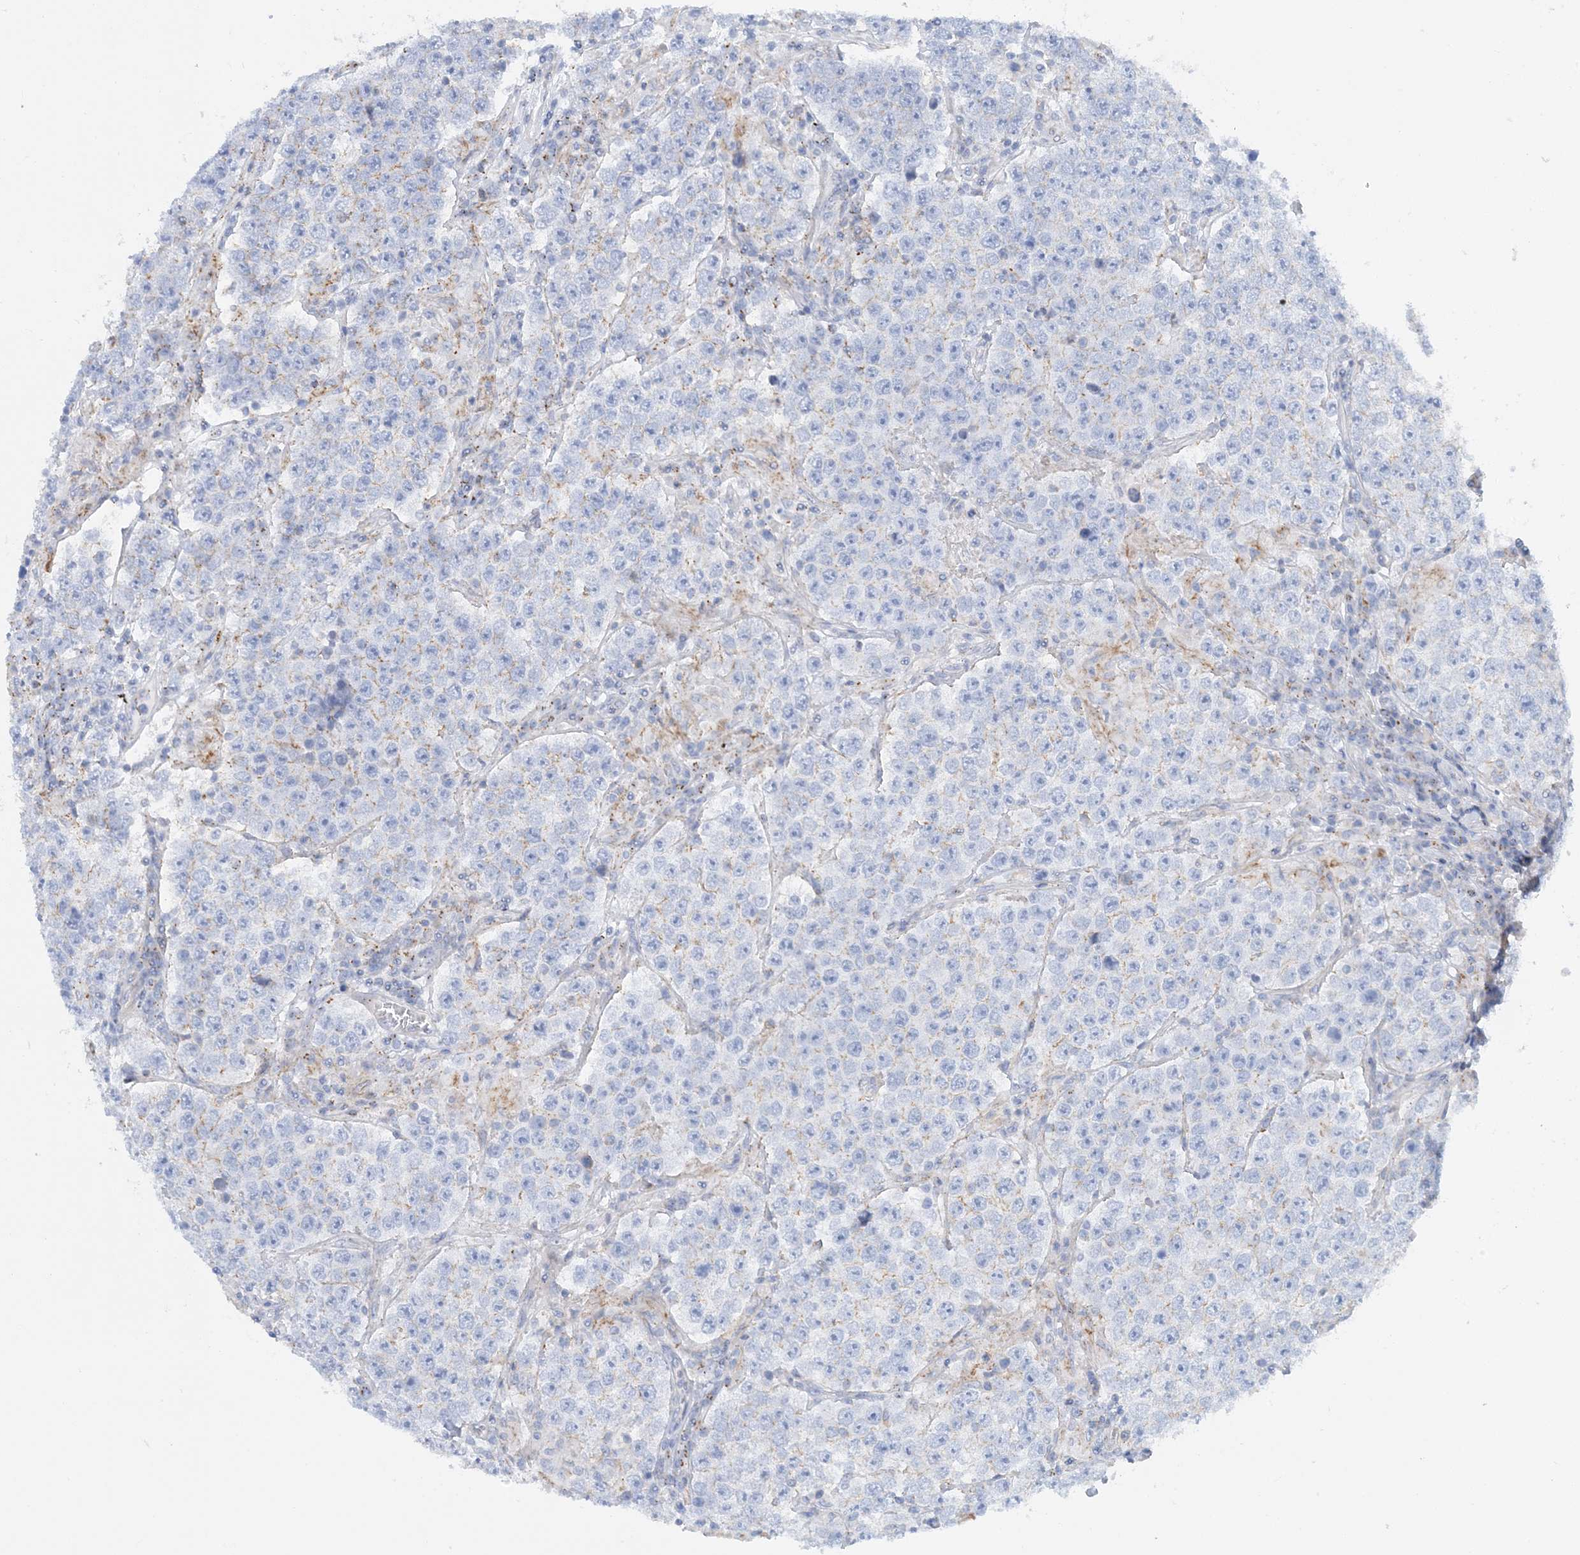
{"staining": {"intensity": "weak", "quantity": "<25%", "location": "cytoplasmic/membranous"}, "tissue": "testis cancer", "cell_type": "Tumor cells", "image_type": "cancer", "snomed": [{"axis": "morphology", "description": "Normal tissue, NOS"}, {"axis": "morphology", "description": "Urothelial carcinoma, High grade"}, {"axis": "morphology", "description": "Seminoma, NOS"}, {"axis": "morphology", "description": "Carcinoma, Embryonal, NOS"}, {"axis": "topography", "description": "Urinary bladder"}, {"axis": "topography", "description": "Testis"}], "caption": "The photomicrograph reveals no significant expression in tumor cells of urothelial carcinoma (high-grade) (testis).", "gene": "CALHM5", "patient": {"sex": "male", "age": 41}}